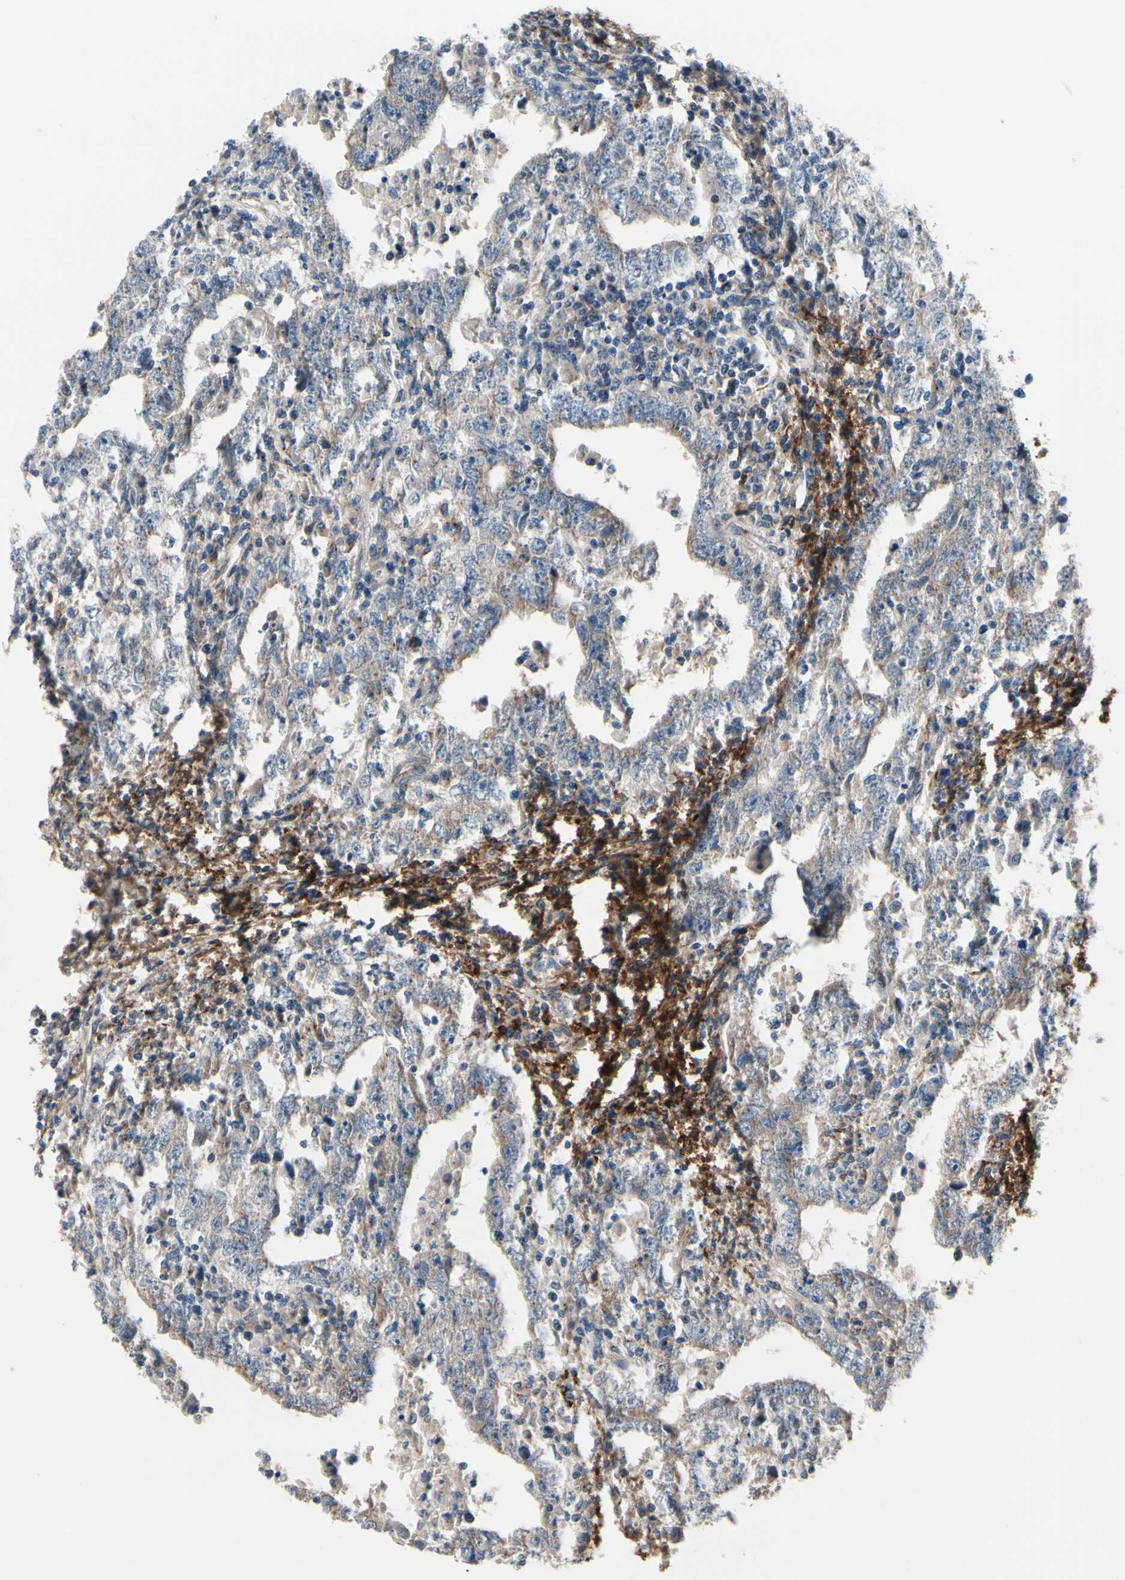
{"staining": {"intensity": "weak", "quantity": "25%-75%", "location": "cytoplasmic/membranous"}, "tissue": "testis cancer", "cell_type": "Tumor cells", "image_type": "cancer", "snomed": [{"axis": "morphology", "description": "Carcinoma, Embryonal, NOS"}, {"axis": "topography", "description": "Testis"}], "caption": "A brown stain labels weak cytoplasmic/membranous staining of a protein in human testis embryonal carcinoma tumor cells.", "gene": "PRKAR2B", "patient": {"sex": "male", "age": 26}}